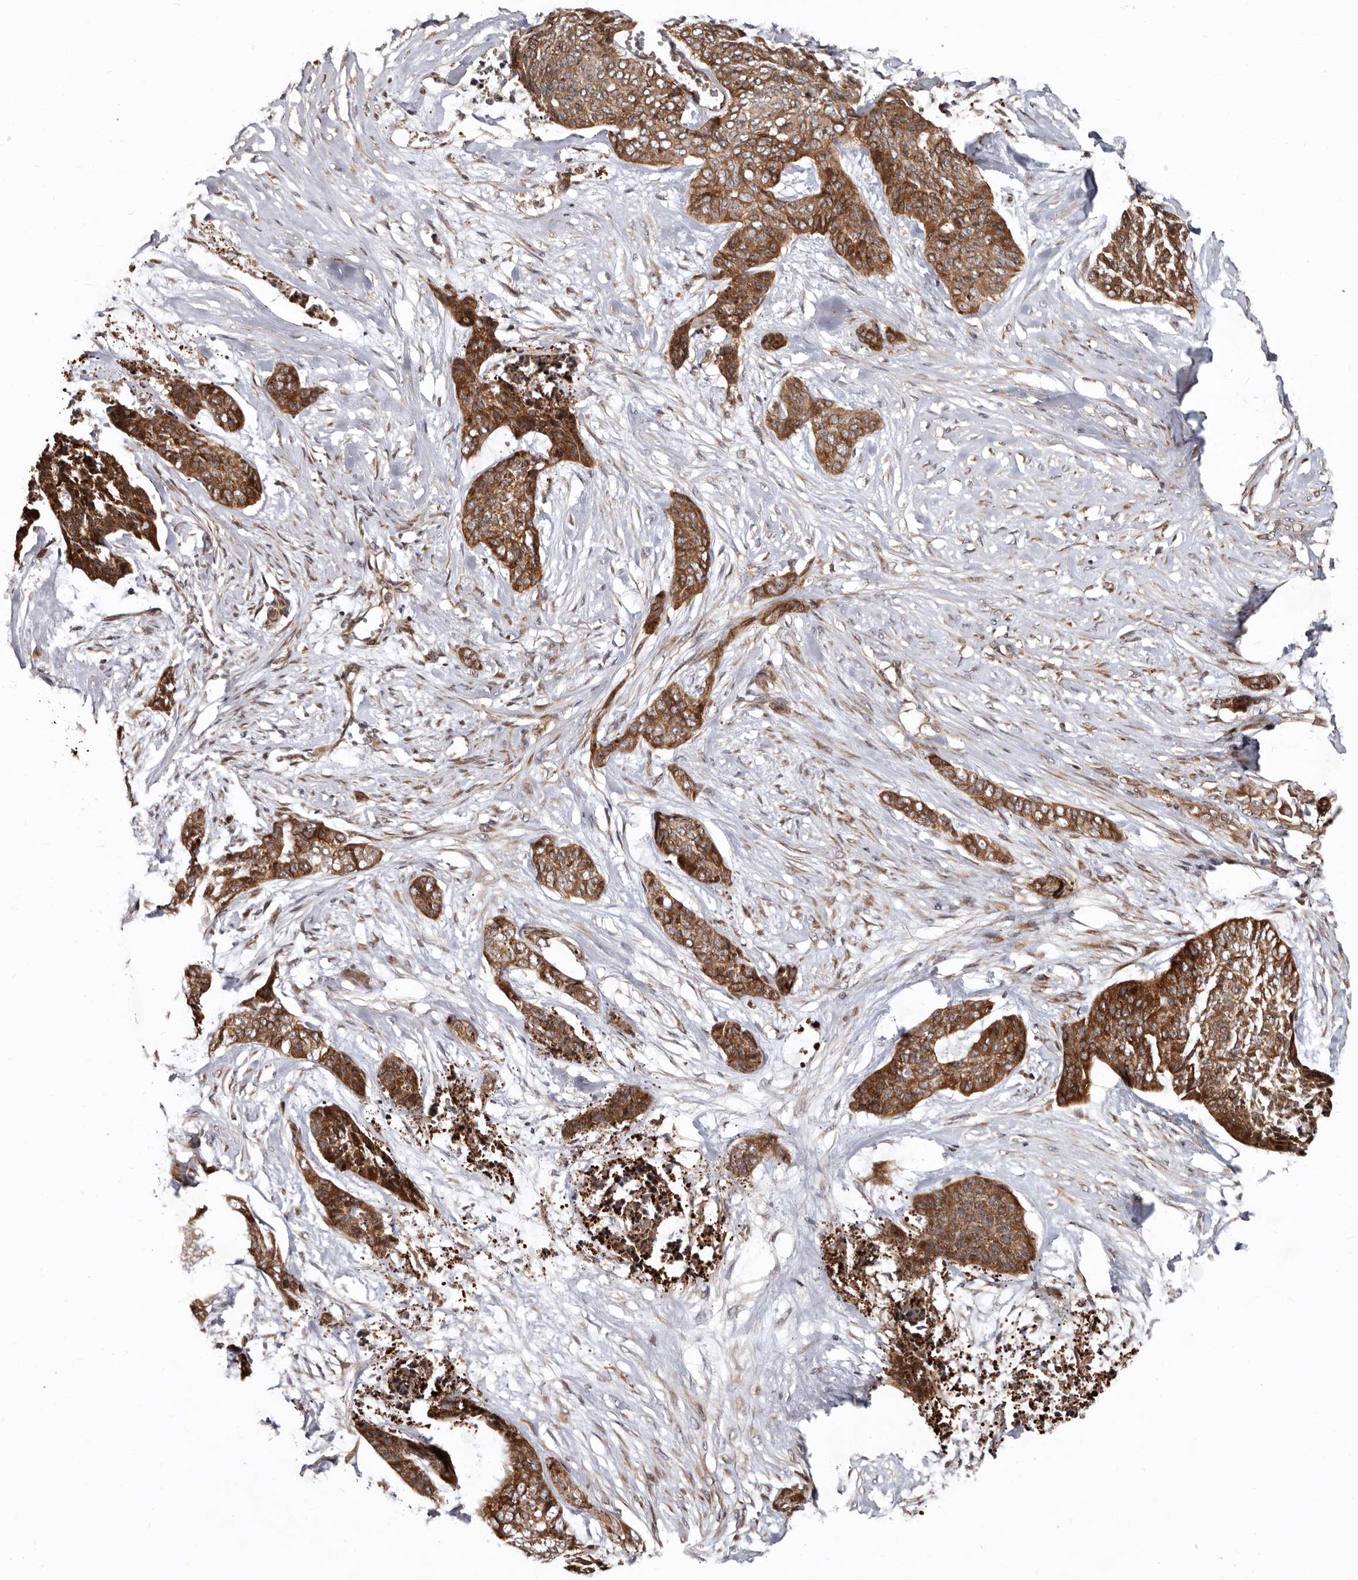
{"staining": {"intensity": "strong", "quantity": ">75%", "location": "cytoplasmic/membranous"}, "tissue": "skin cancer", "cell_type": "Tumor cells", "image_type": "cancer", "snomed": [{"axis": "morphology", "description": "Basal cell carcinoma"}, {"axis": "topography", "description": "Skin"}], "caption": "Protein analysis of skin cancer tissue shows strong cytoplasmic/membranous expression in about >75% of tumor cells.", "gene": "WEE2", "patient": {"sex": "female", "age": 64}}